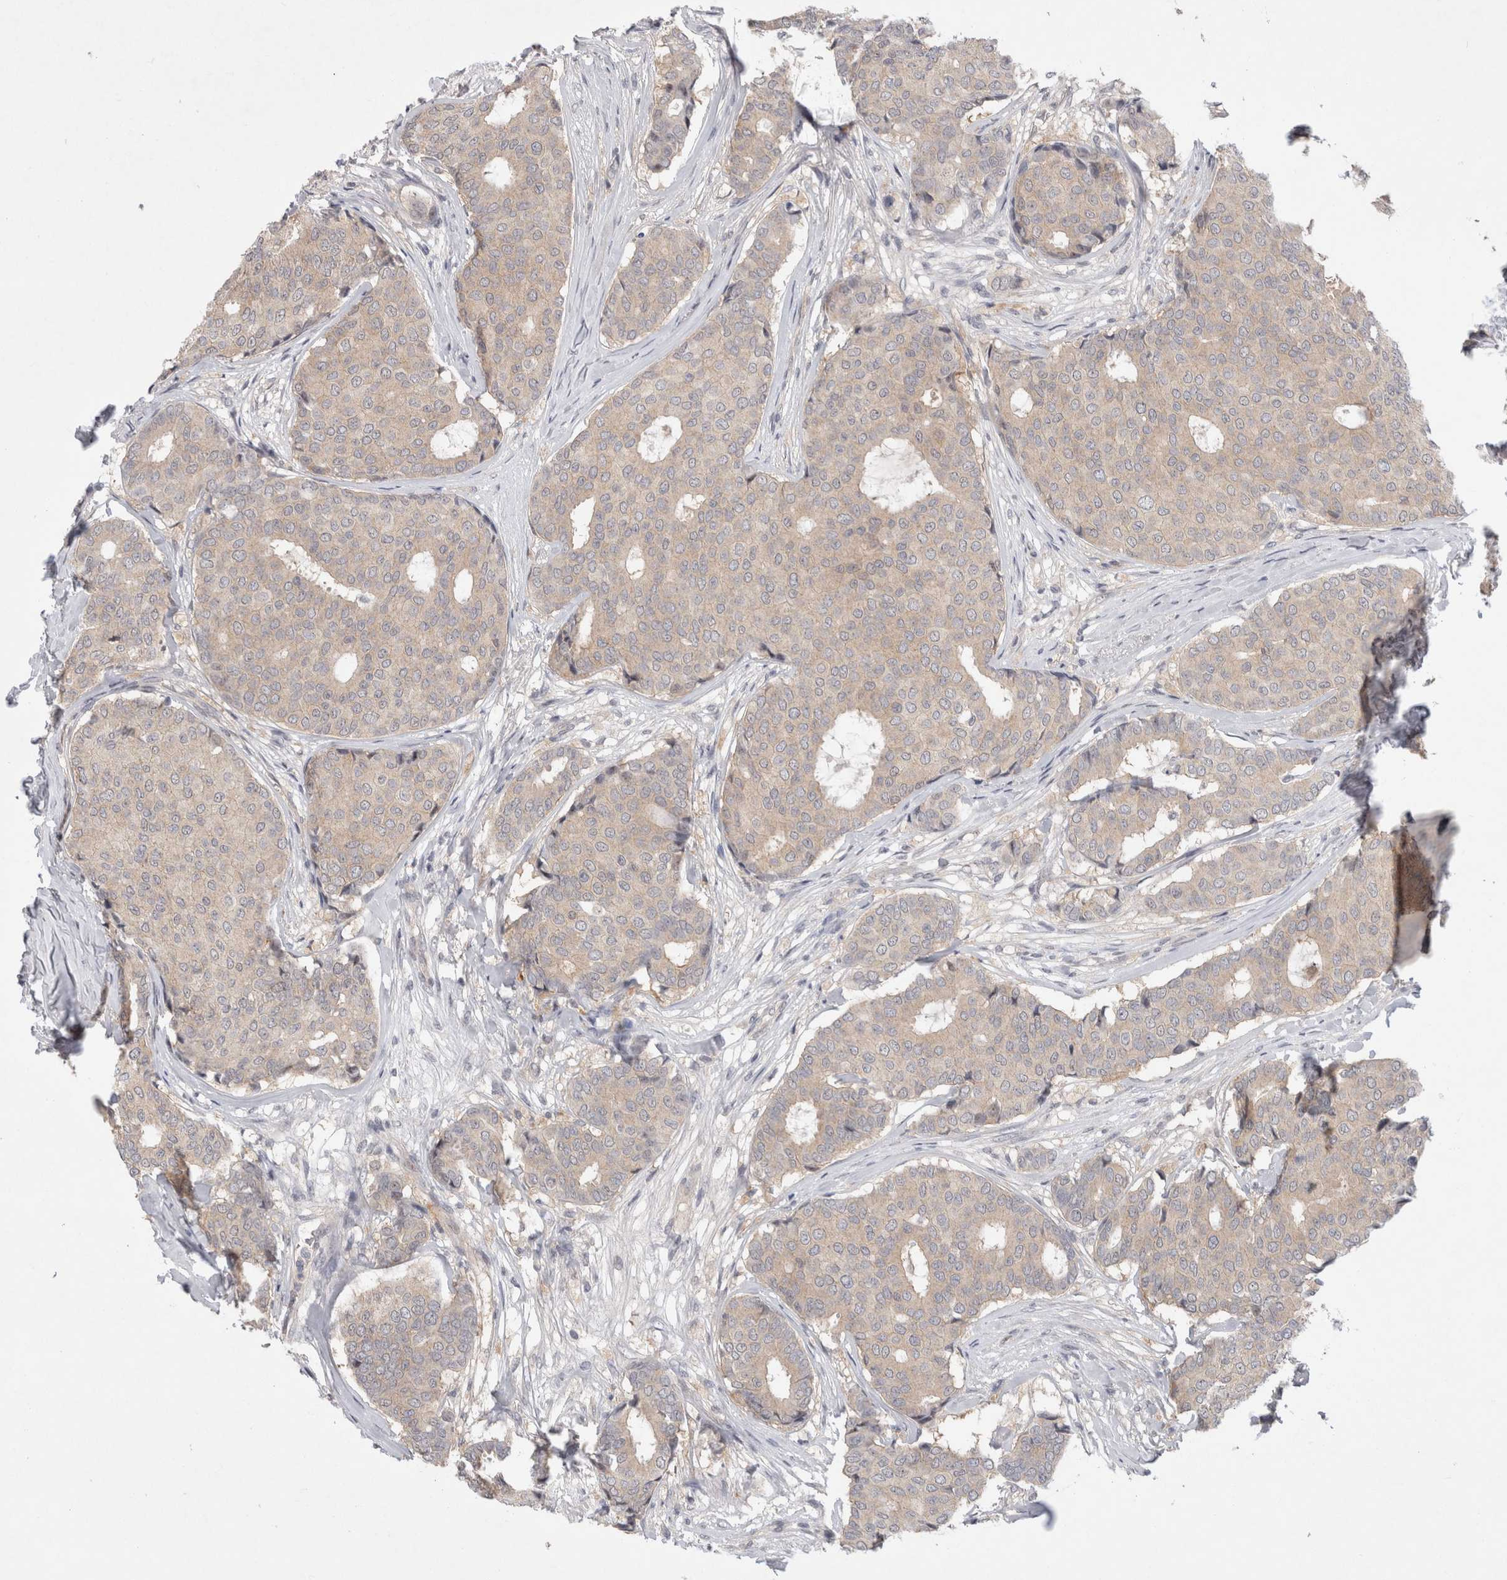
{"staining": {"intensity": "weak", "quantity": "<25%", "location": "cytoplasmic/membranous"}, "tissue": "breast cancer", "cell_type": "Tumor cells", "image_type": "cancer", "snomed": [{"axis": "morphology", "description": "Duct carcinoma"}, {"axis": "topography", "description": "Breast"}], "caption": "IHC image of human breast cancer stained for a protein (brown), which displays no expression in tumor cells.", "gene": "CERS3", "patient": {"sex": "female", "age": 75}}